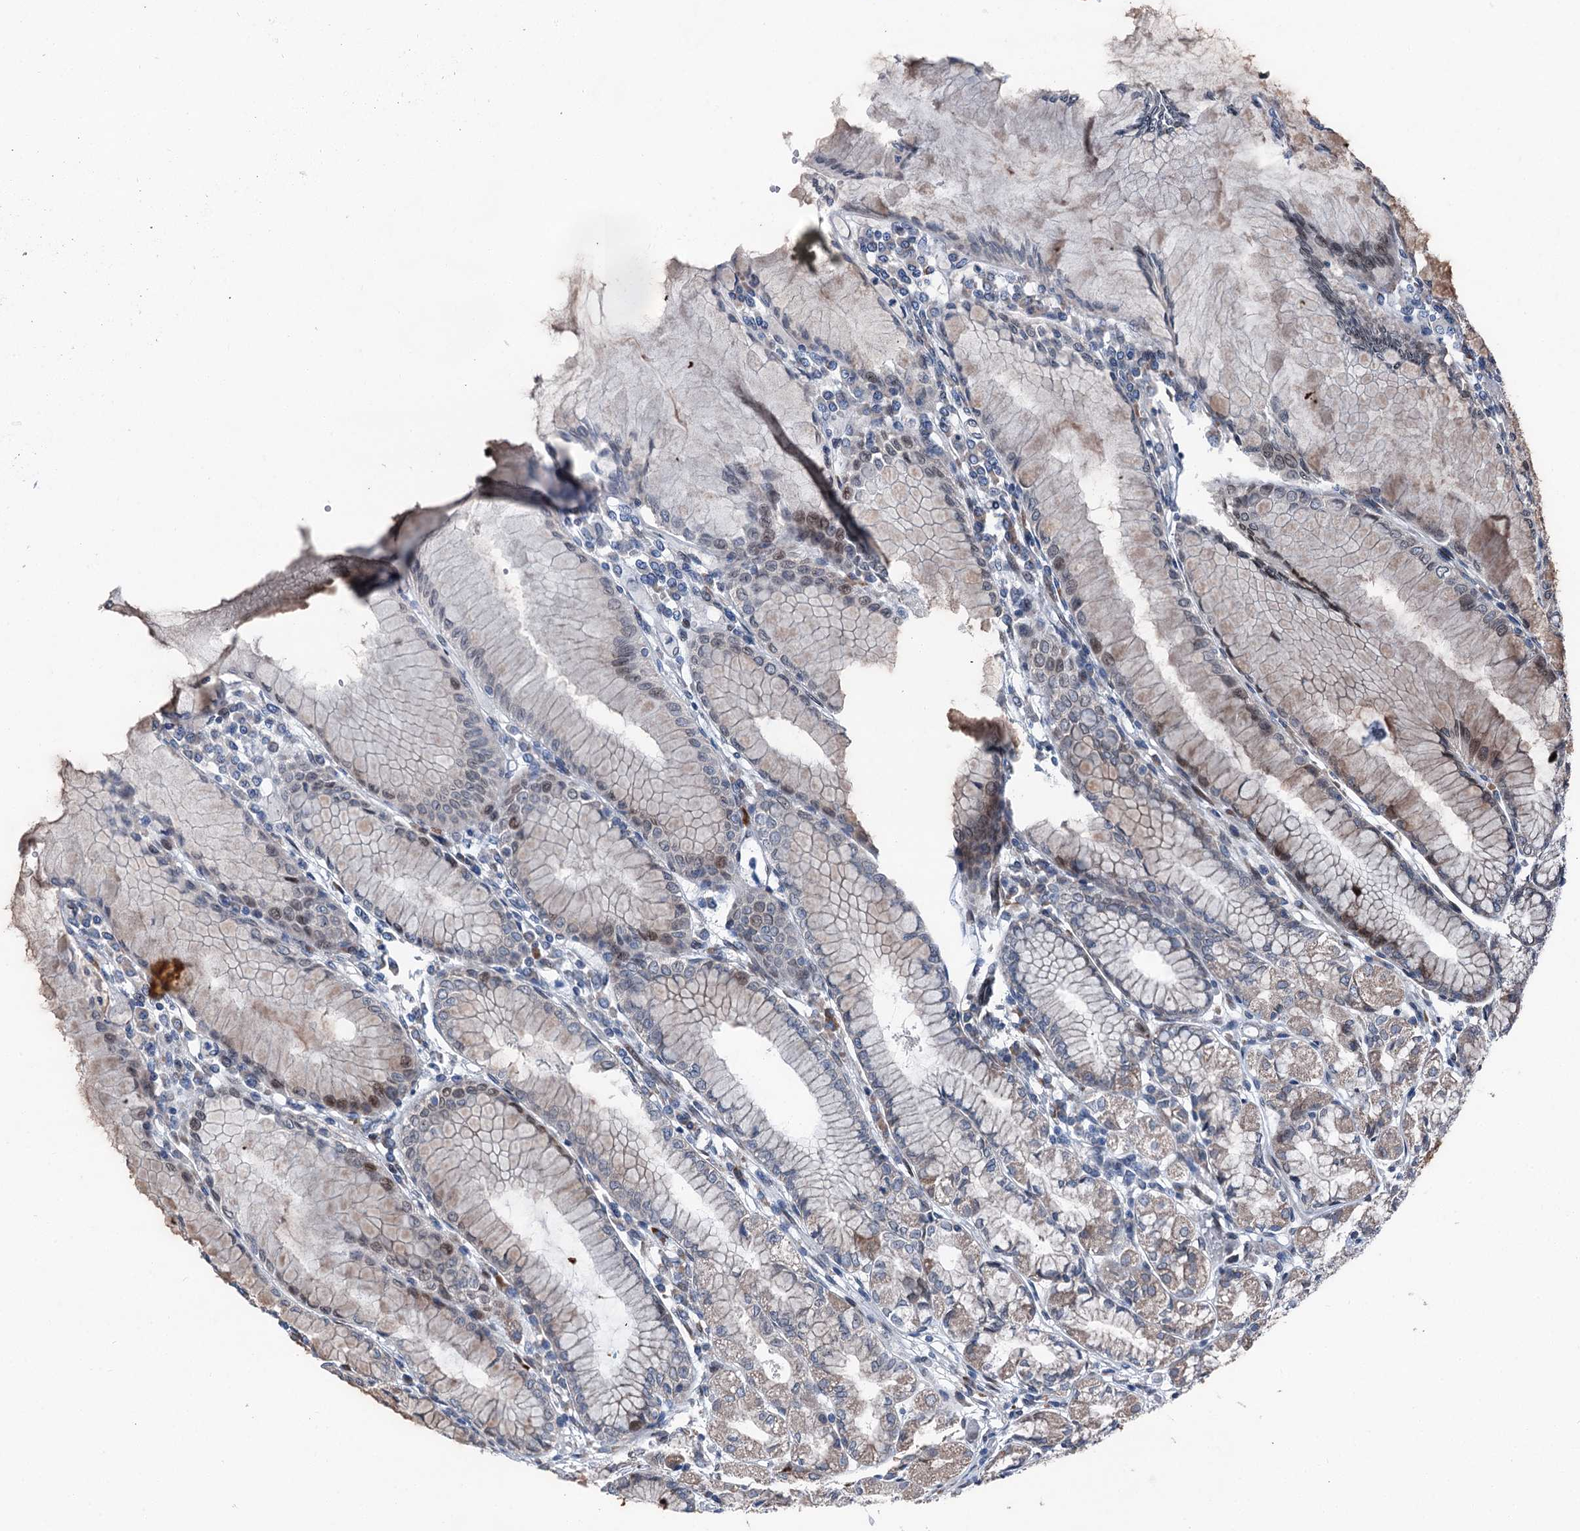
{"staining": {"intensity": "moderate", "quantity": "25%-75%", "location": "cytoplasmic/membranous"}, "tissue": "stomach", "cell_type": "Glandular cells", "image_type": "normal", "snomed": [{"axis": "morphology", "description": "Normal tissue, NOS"}, {"axis": "topography", "description": "Stomach"}], "caption": "Moderate cytoplasmic/membranous expression is present in approximately 25%-75% of glandular cells in benign stomach. (Brightfield microscopy of DAB IHC at high magnification).", "gene": "MRPL14", "patient": {"sex": "female", "age": 57}}